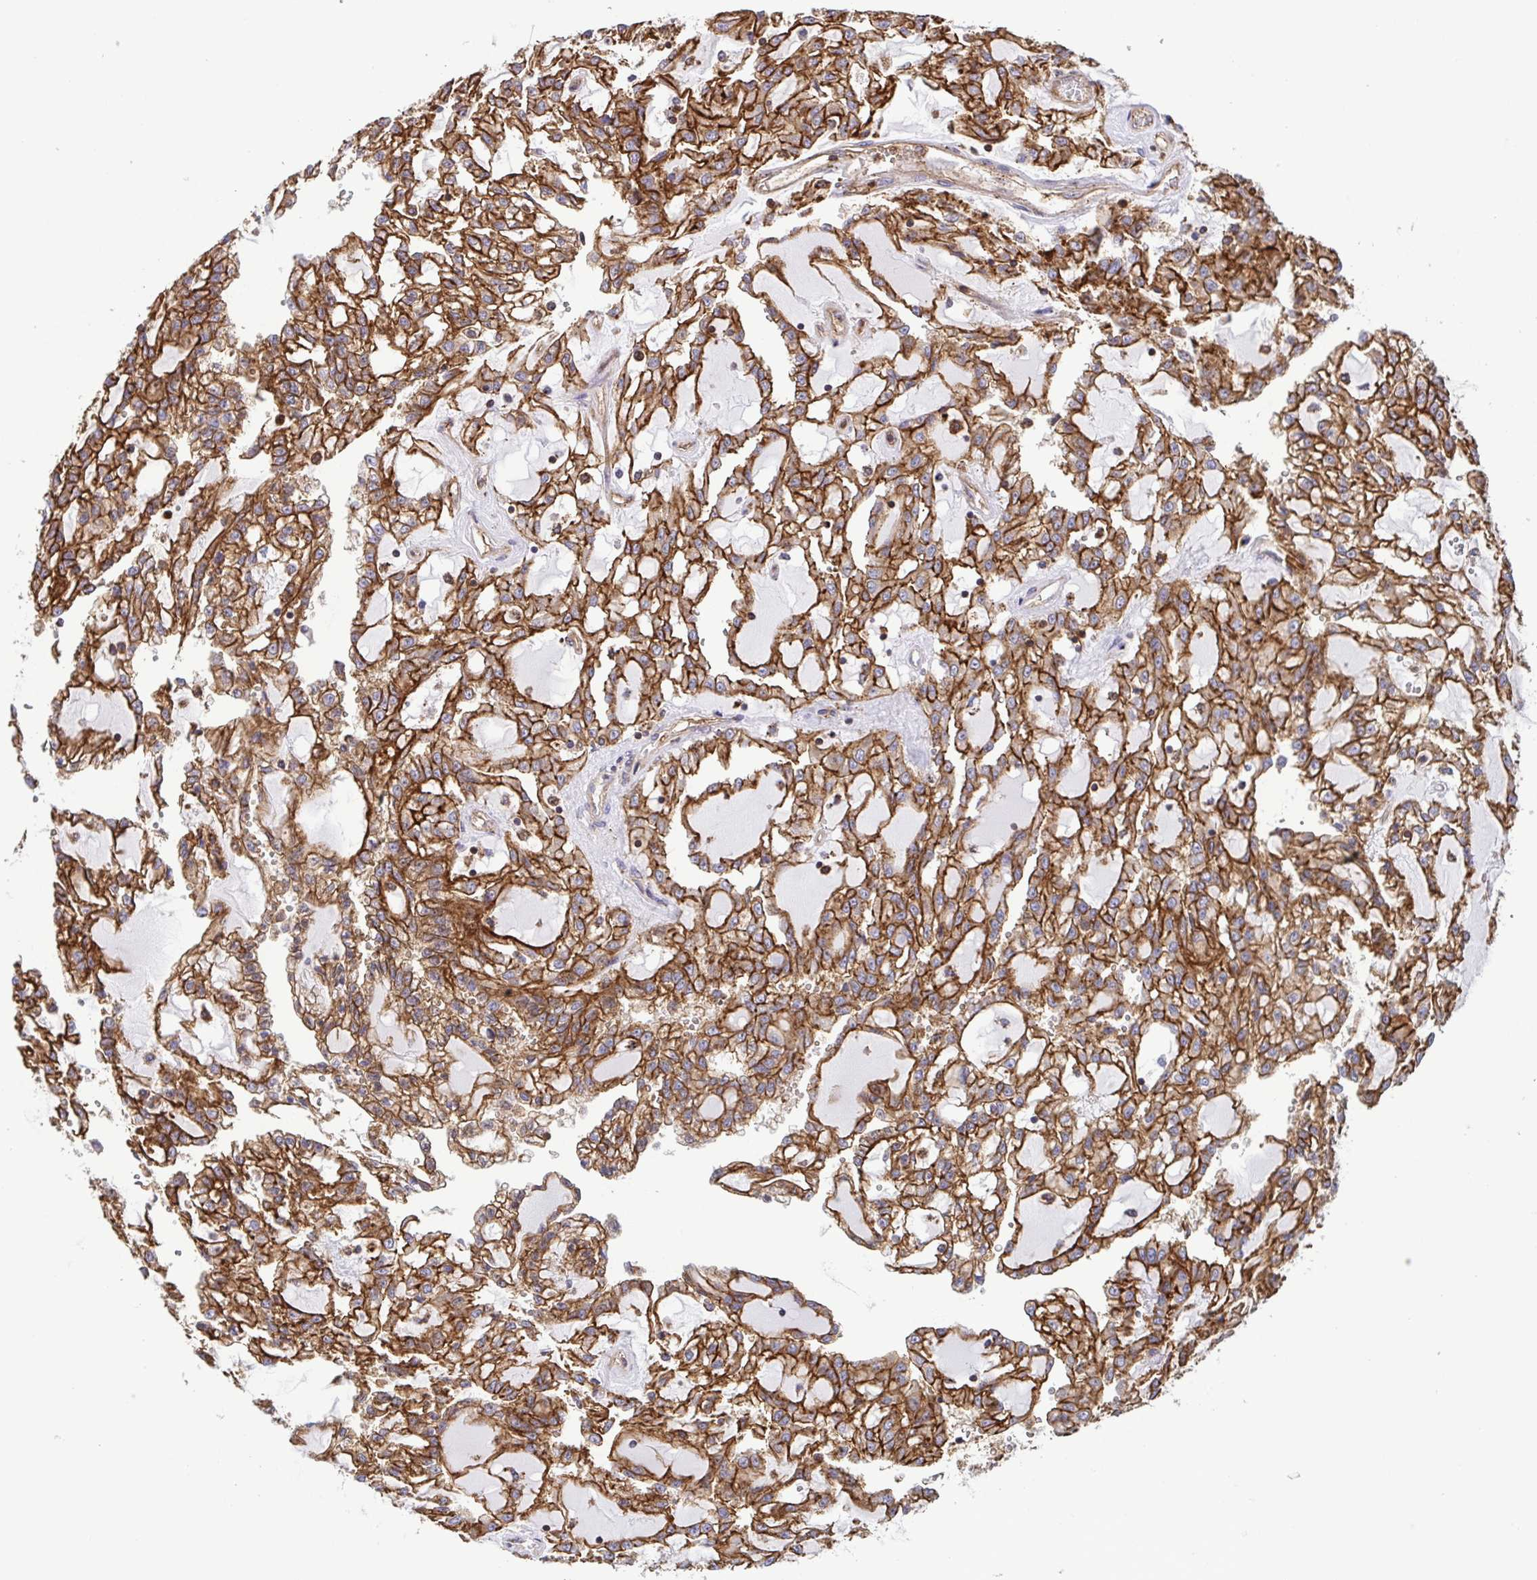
{"staining": {"intensity": "strong", "quantity": ">75%", "location": "cytoplasmic/membranous"}, "tissue": "renal cancer", "cell_type": "Tumor cells", "image_type": "cancer", "snomed": [{"axis": "morphology", "description": "Adenocarcinoma, NOS"}, {"axis": "topography", "description": "Kidney"}], "caption": "Renal adenocarcinoma was stained to show a protein in brown. There is high levels of strong cytoplasmic/membranous positivity in approximately >75% of tumor cells.", "gene": "CHMP1B", "patient": {"sex": "male", "age": 63}}